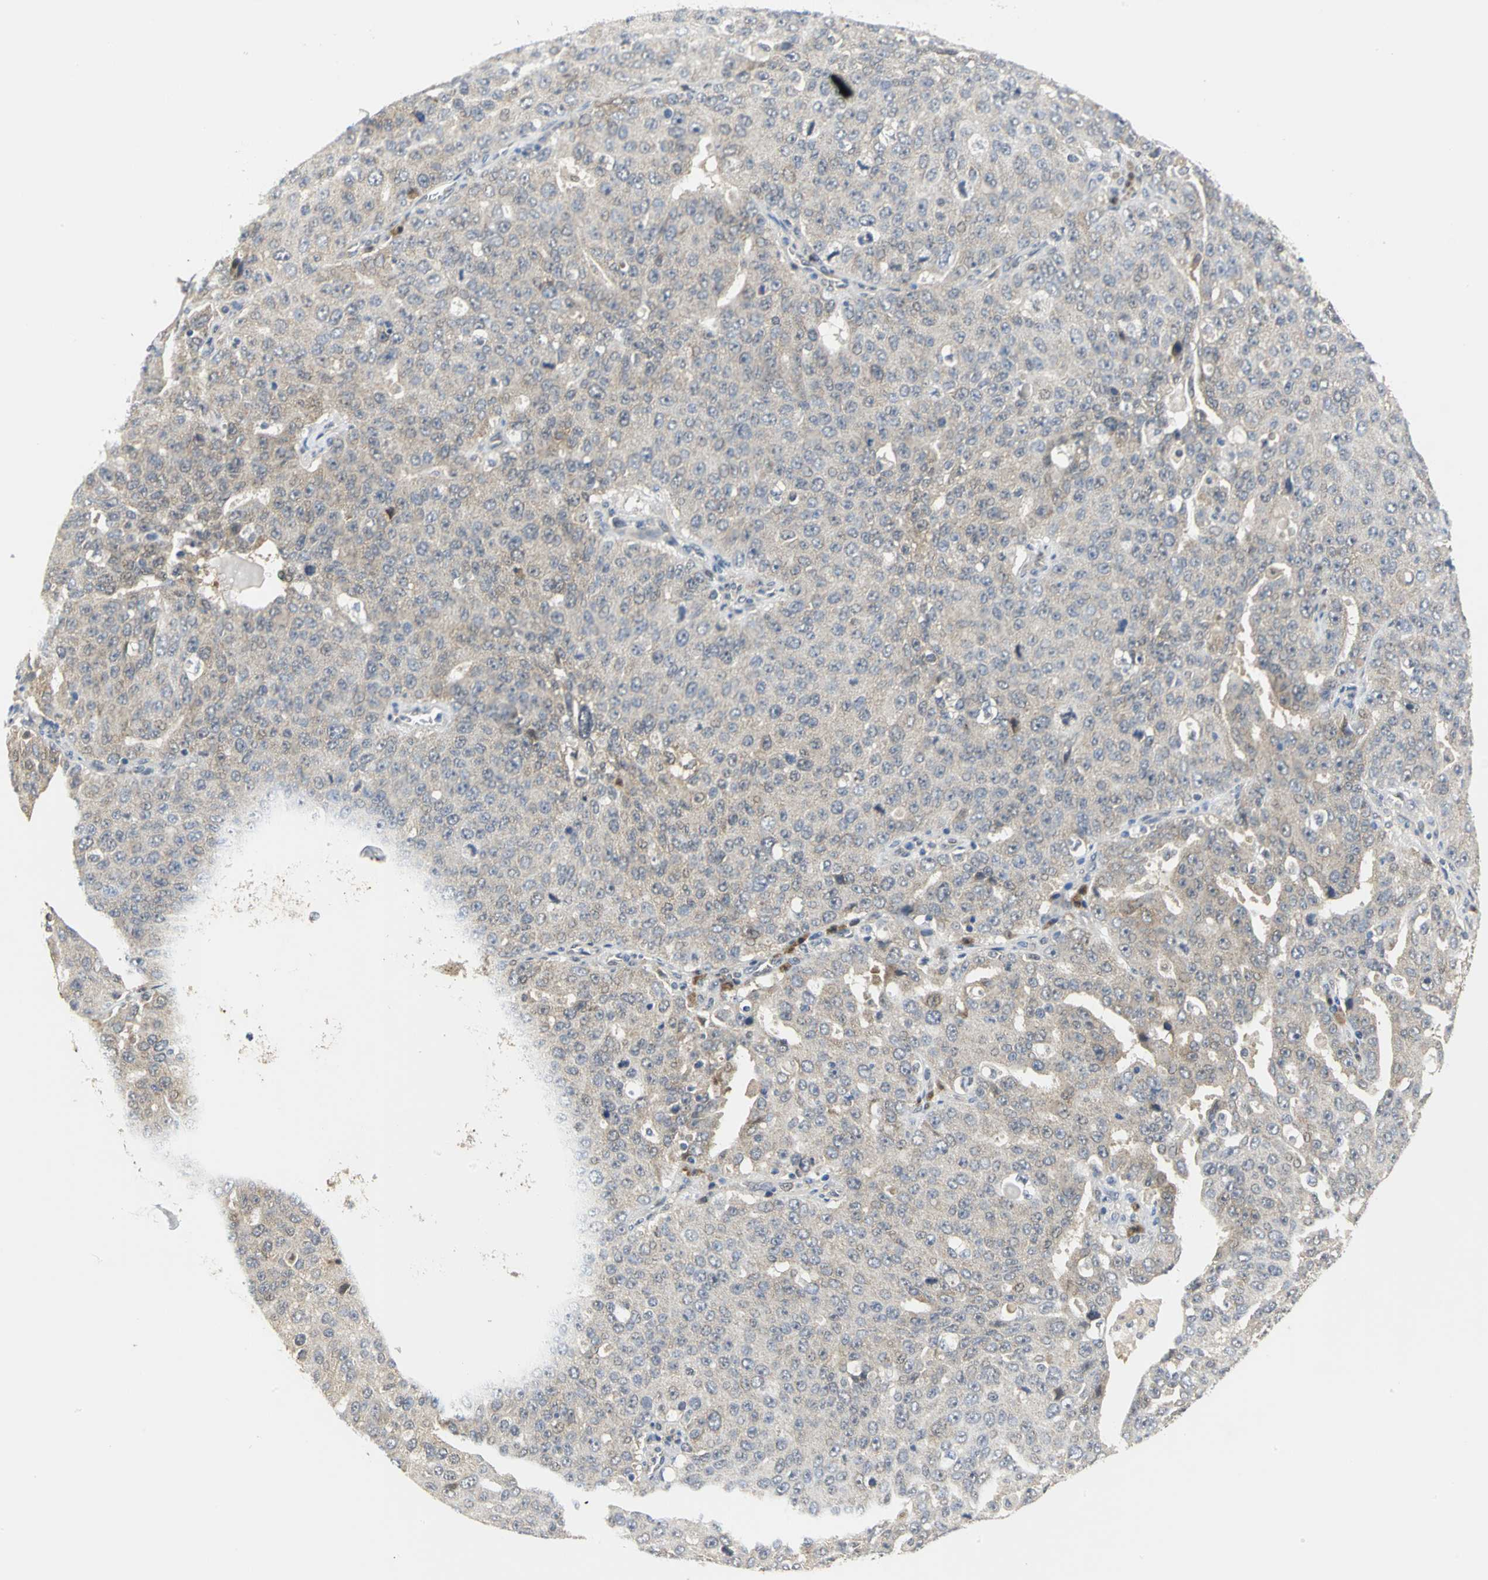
{"staining": {"intensity": "weak", "quantity": "<25%", "location": "cytoplasmic/membranous"}, "tissue": "ovarian cancer", "cell_type": "Tumor cells", "image_type": "cancer", "snomed": [{"axis": "morphology", "description": "Carcinoma, endometroid"}, {"axis": "topography", "description": "Ovary"}], "caption": "Tumor cells show no significant protein positivity in ovarian cancer.", "gene": "PGM3", "patient": {"sex": "female", "age": 62}}